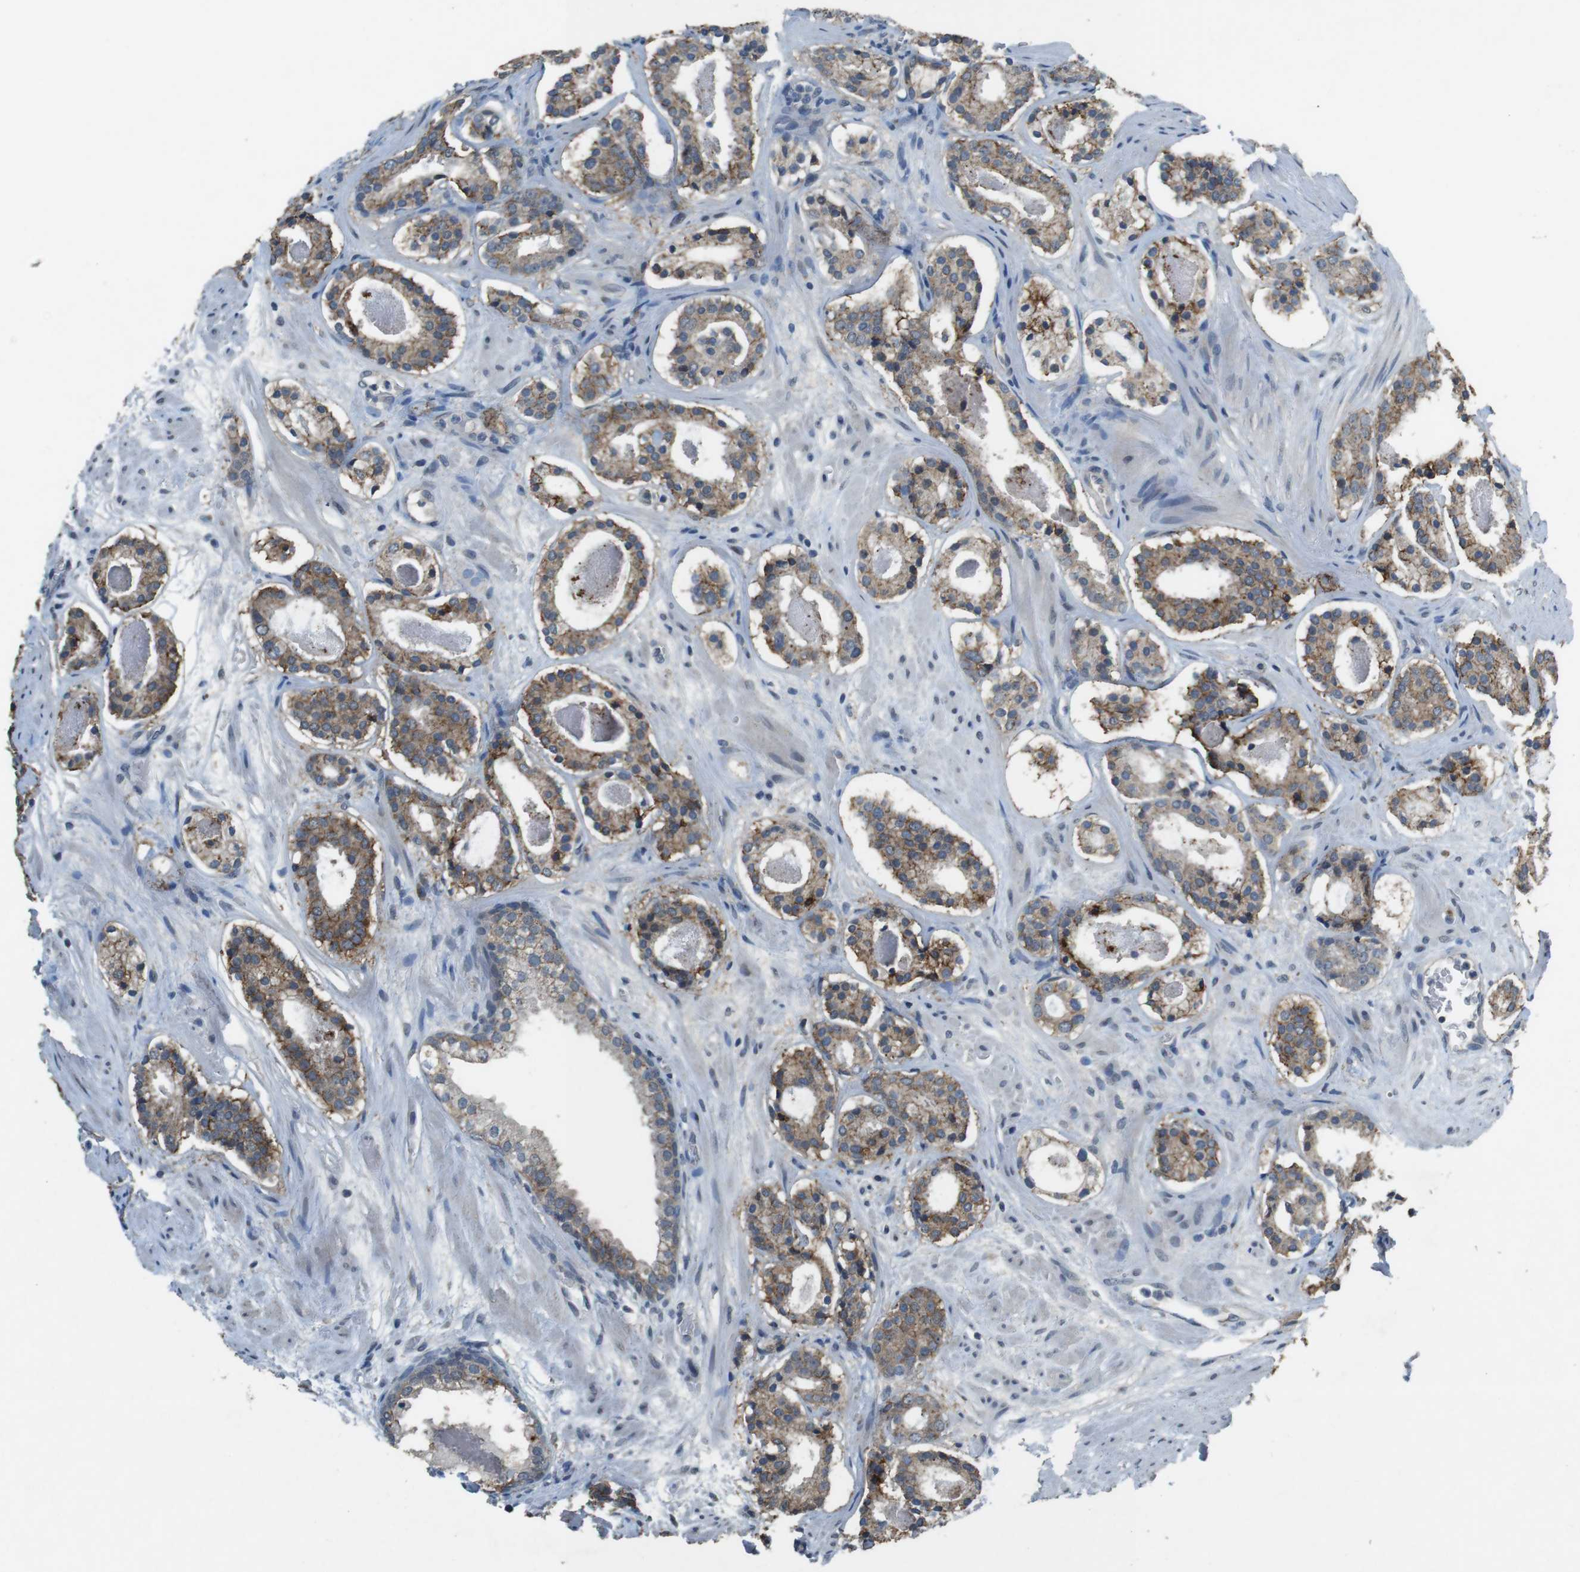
{"staining": {"intensity": "moderate", "quantity": ">75%", "location": "cytoplasmic/membranous"}, "tissue": "prostate cancer", "cell_type": "Tumor cells", "image_type": "cancer", "snomed": [{"axis": "morphology", "description": "Adenocarcinoma, Low grade"}, {"axis": "topography", "description": "Prostate"}], "caption": "A high-resolution image shows immunohistochemistry staining of prostate cancer, which demonstrates moderate cytoplasmic/membranous positivity in approximately >75% of tumor cells. (DAB (3,3'-diaminobenzidine) IHC, brown staining for protein, blue staining for nuclei).", "gene": "CLDN7", "patient": {"sex": "male", "age": 69}}